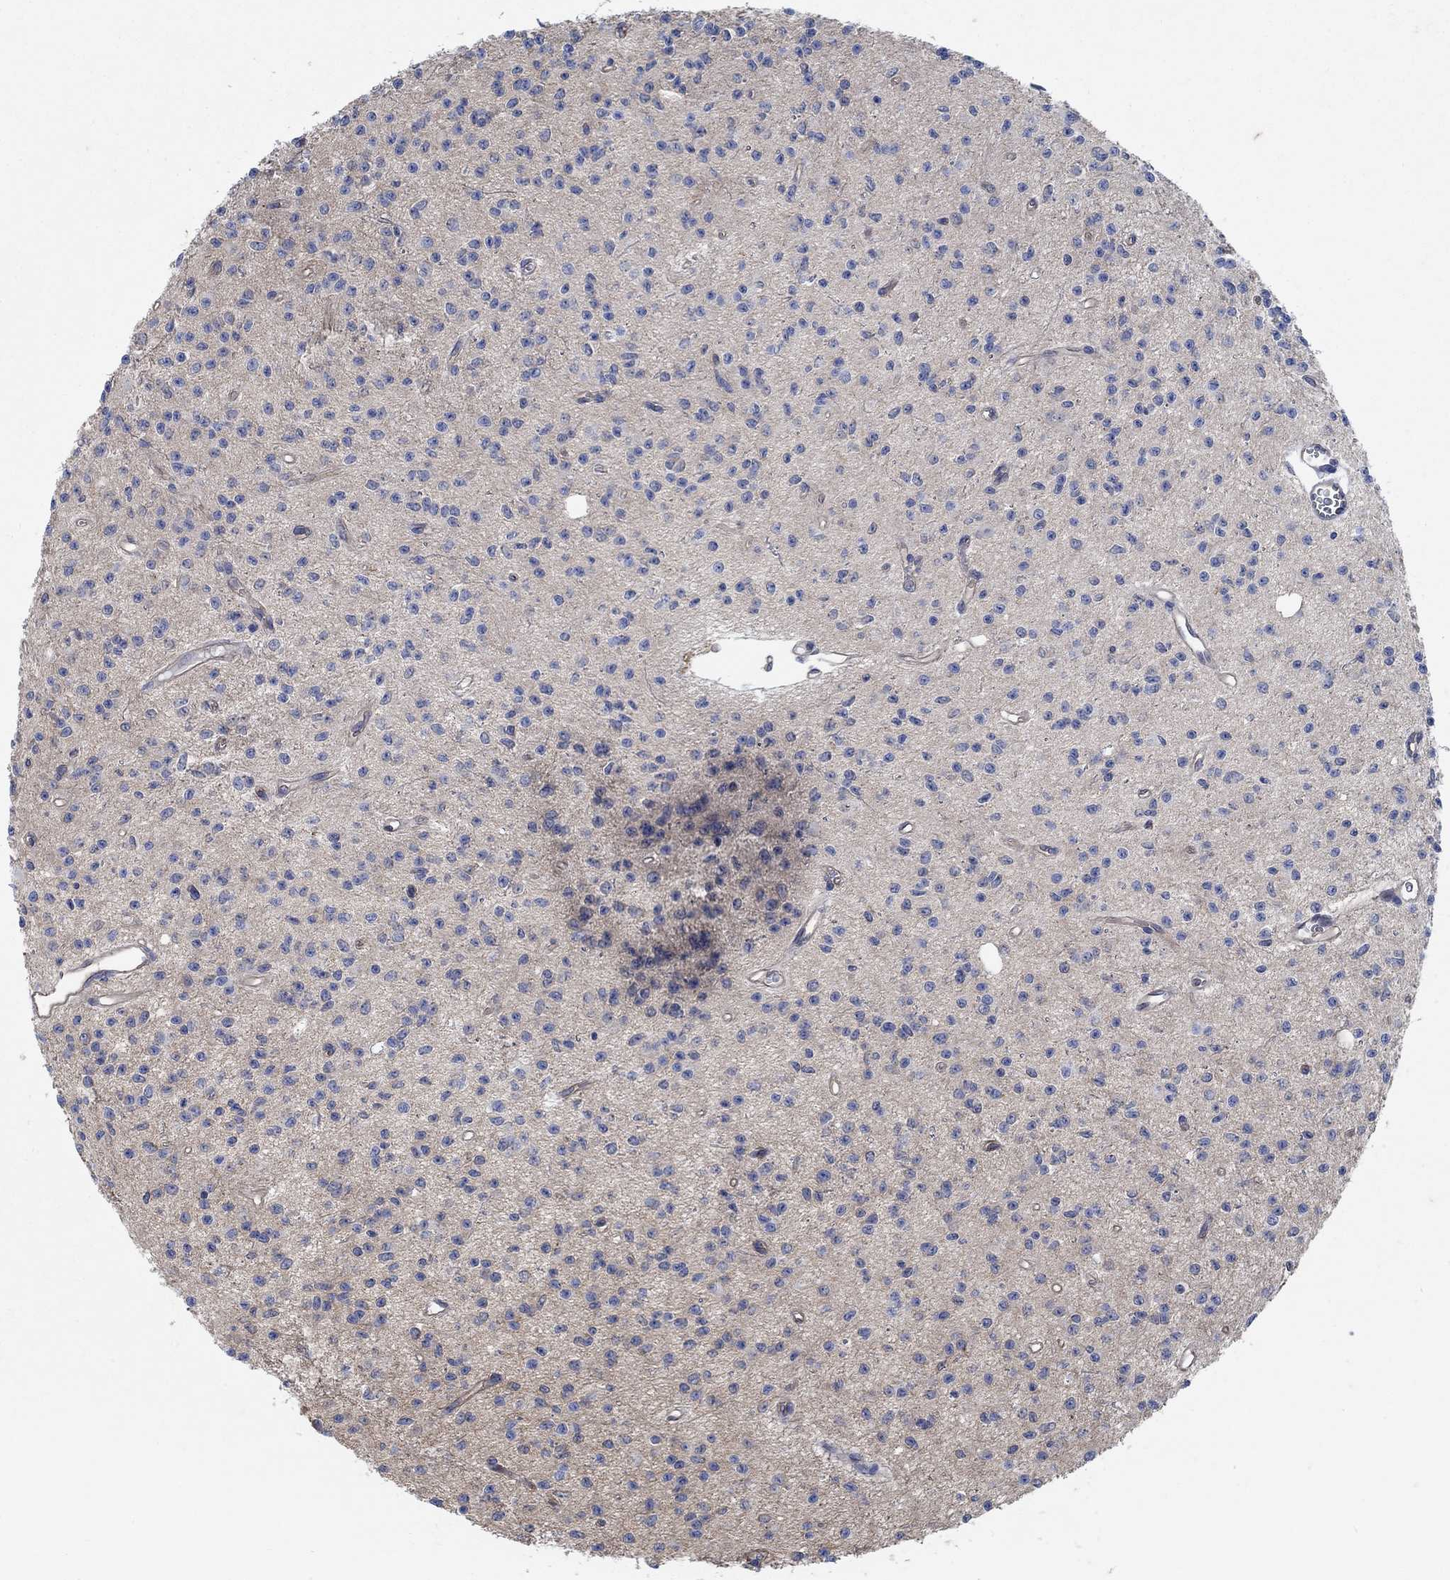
{"staining": {"intensity": "negative", "quantity": "none", "location": "none"}, "tissue": "glioma", "cell_type": "Tumor cells", "image_type": "cancer", "snomed": [{"axis": "morphology", "description": "Glioma, malignant, Low grade"}, {"axis": "topography", "description": "Brain"}], "caption": "Micrograph shows no protein positivity in tumor cells of glioma tissue. Brightfield microscopy of immunohistochemistry stained with DAB (brown) and hematoxylin (blue), captured at high magnification.", "gene": "TMEM198", "patient": {"sex": "female", "age": 45}}